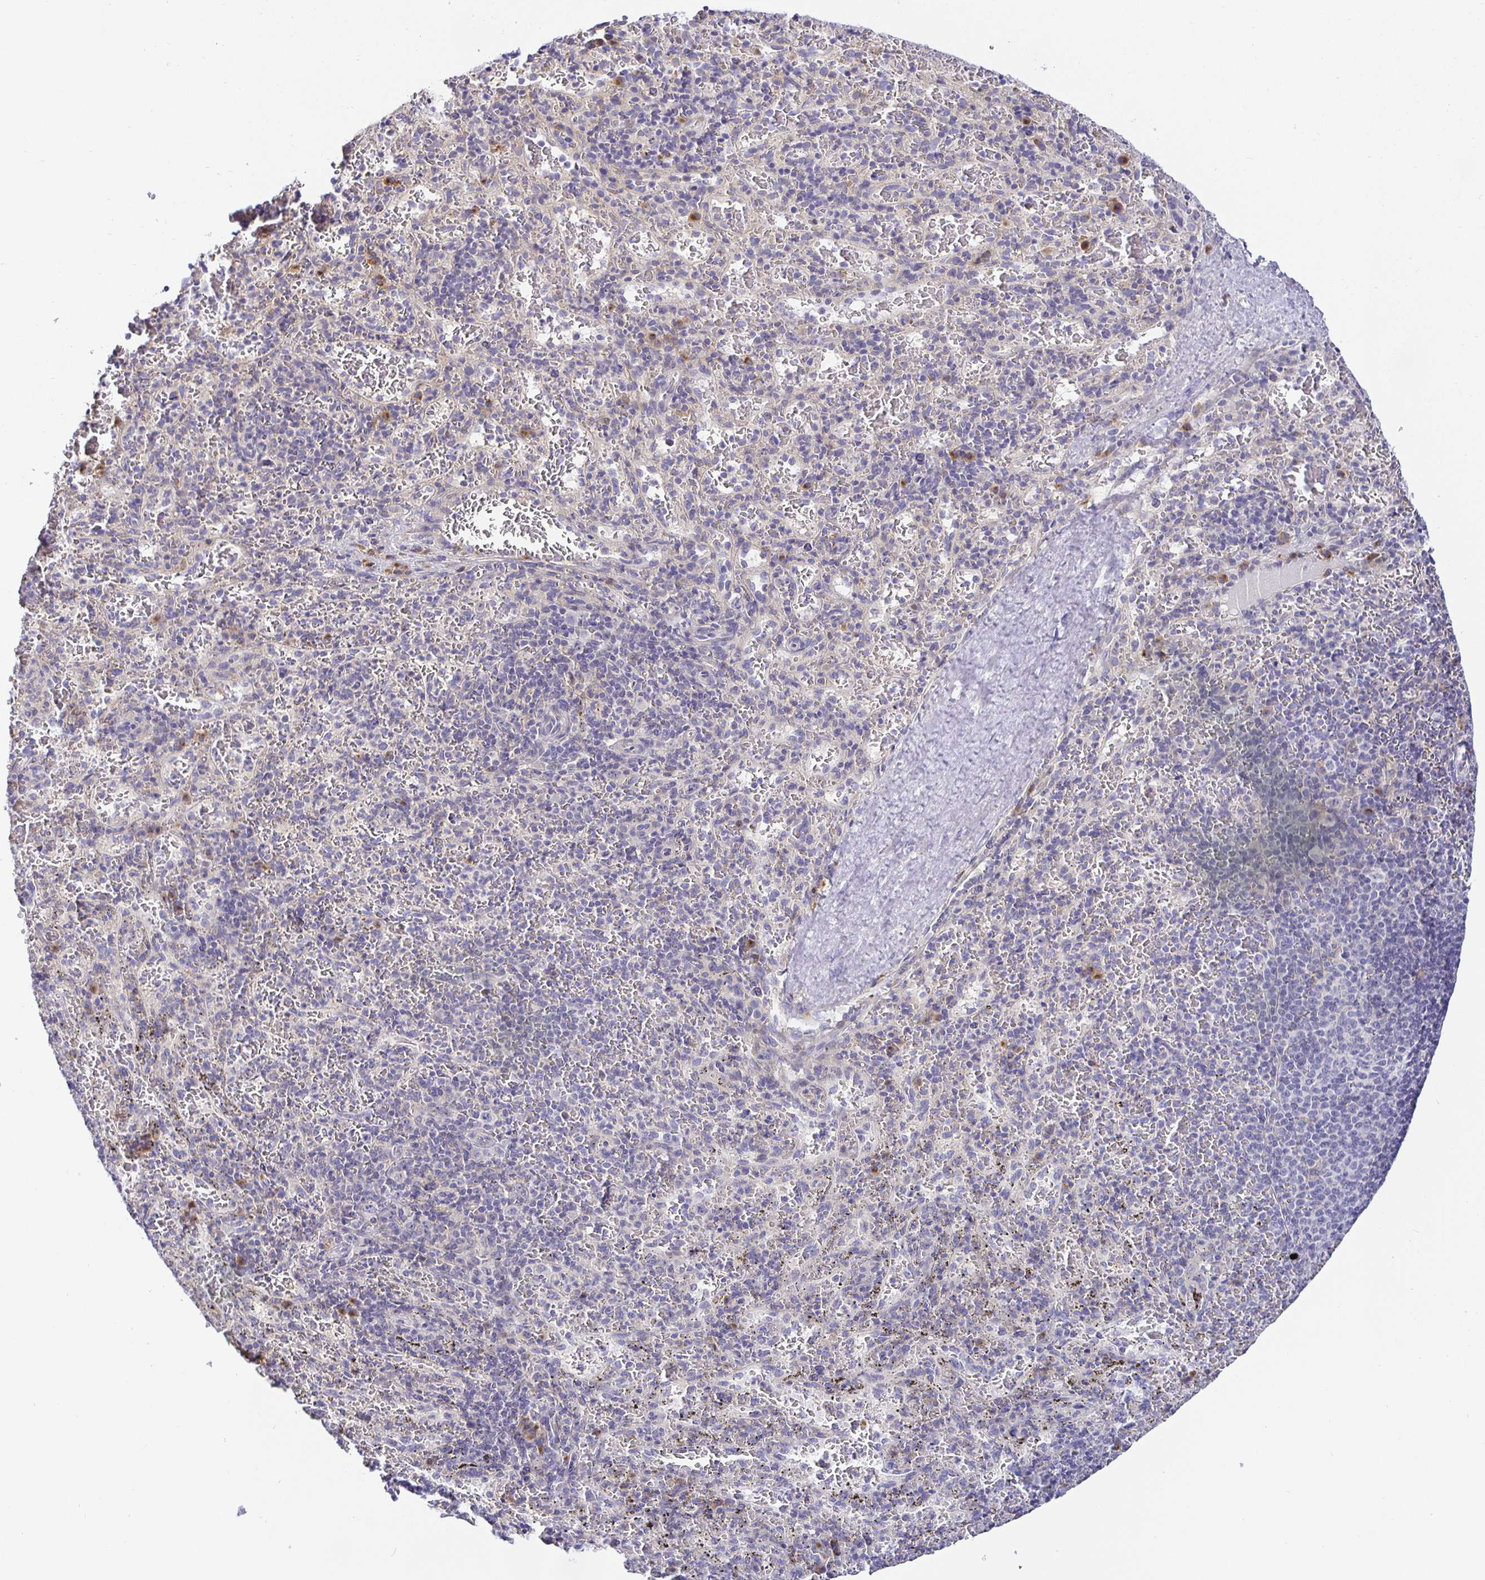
{"staining": {"intensity": "weak", "quantity": "<25%", "location": "cytoplasmic/membranous"}, "tissue": "spleen", "cell_type": "Cells in red pulp", "image_type": "normal", "snomed": [{"axis": "morphology", "description": "Normal tissue, NOS"}, {"axis": "topography", "description": "Spleen"}], "caption": "High power microscopy photomicrograph of an IHC histopathology image of unremarkable spleen, revealing no significant expression in cells in red pulp.", "gene": "OPALIN", "patient": {"sex": "male", "age": 57}}